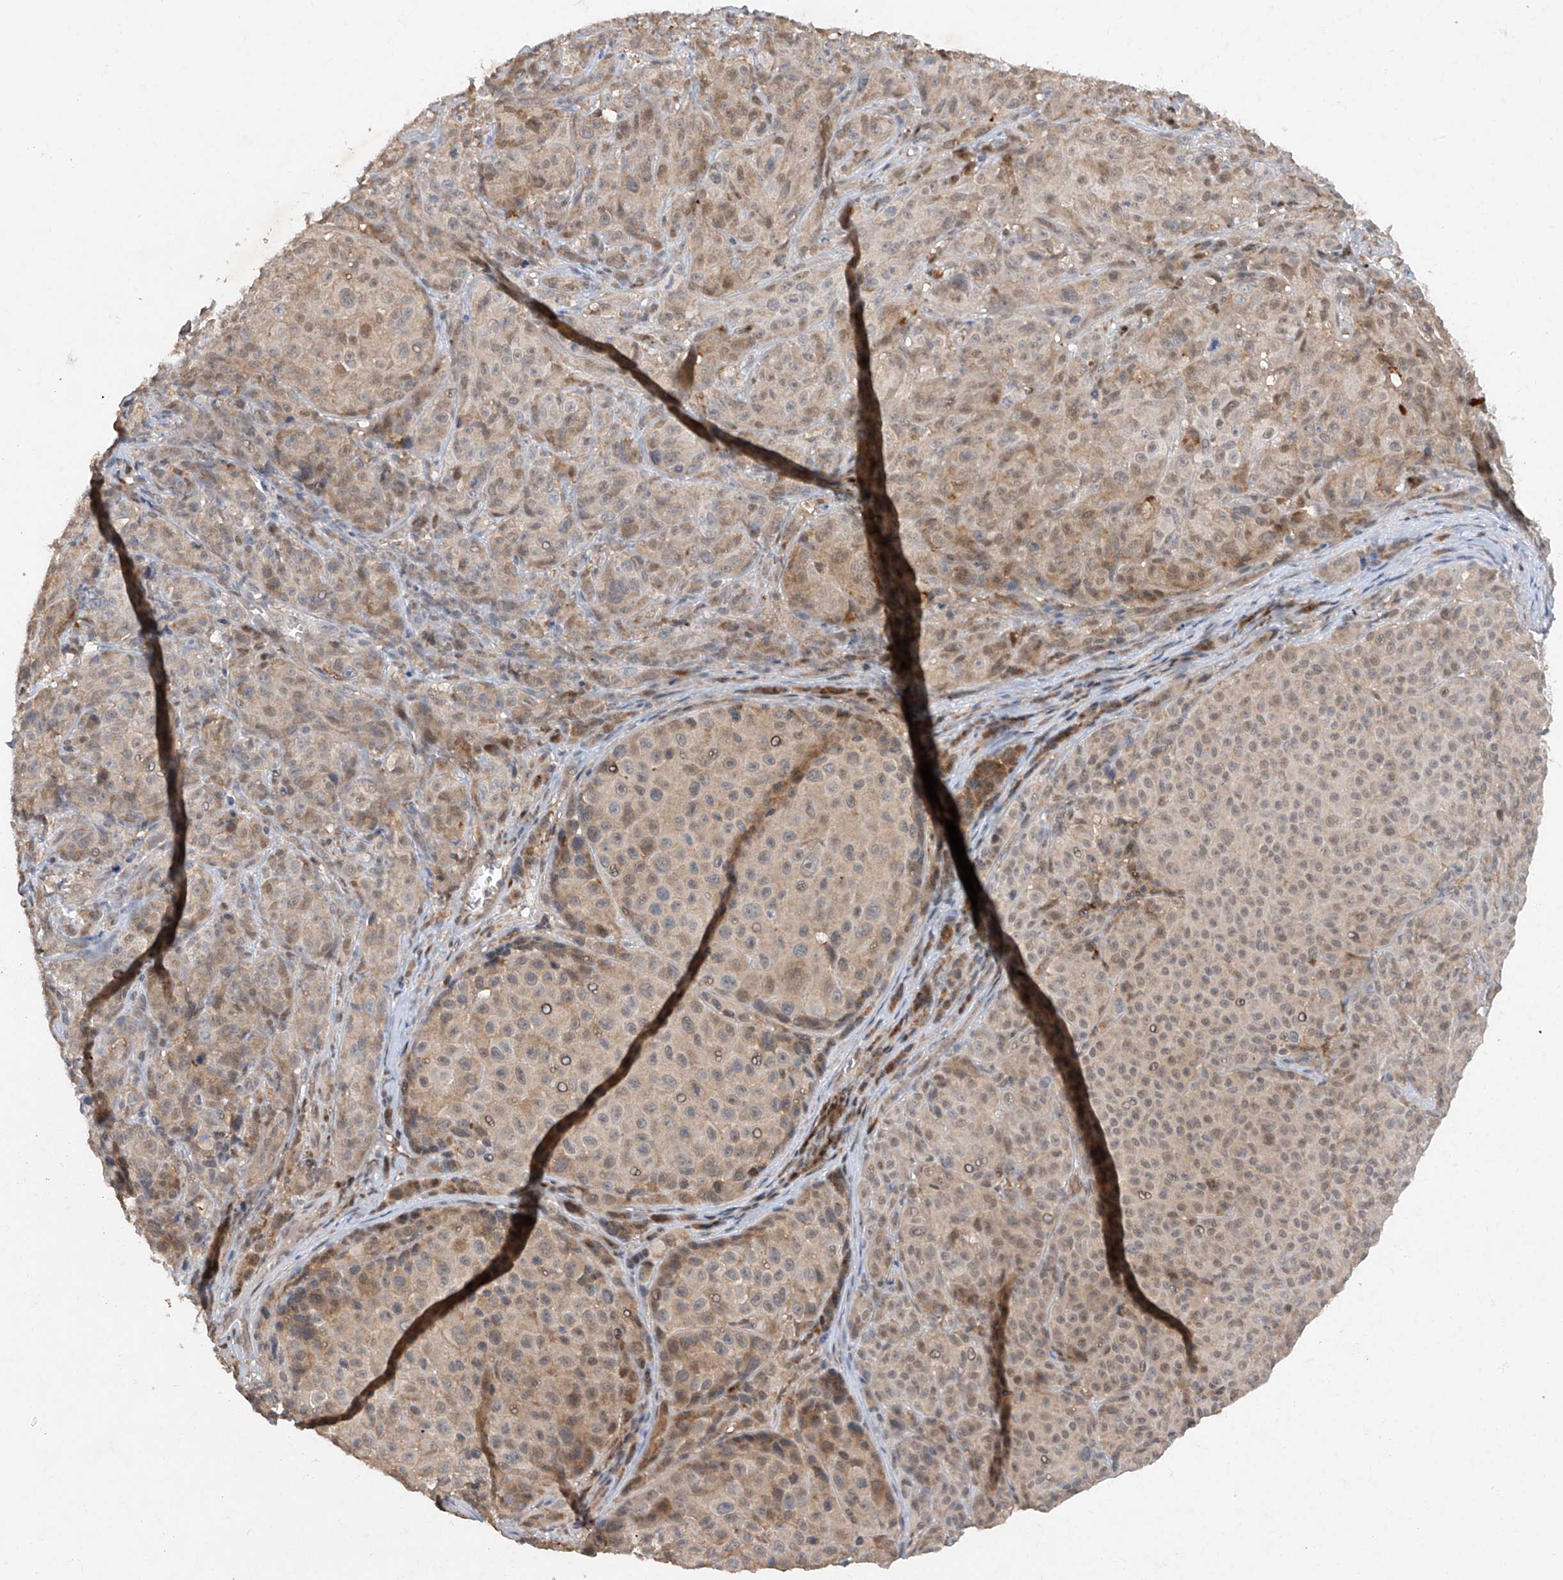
{"staining": {"intensity": "moderate", "quantity": "<25%", "location": "cytoplasmic/membranous,nuclear"}, "tissue": "melanoma", "cell_type": "Tumor cells", "image_type": "cancer", "snomed": [{"axis": "morphology", "description": "Malignant melanoma, NOS"}, {"axis": "topography", "description": "Skin"}], "caption": "Moderate cytoplasmic/membranous and nuclear positivity for a protein is present in approximately <25% of tumor cells of malignant melanoma using IHC.", "gene": "ZNF358", "patient": {"sex": "male", "age": 73}}